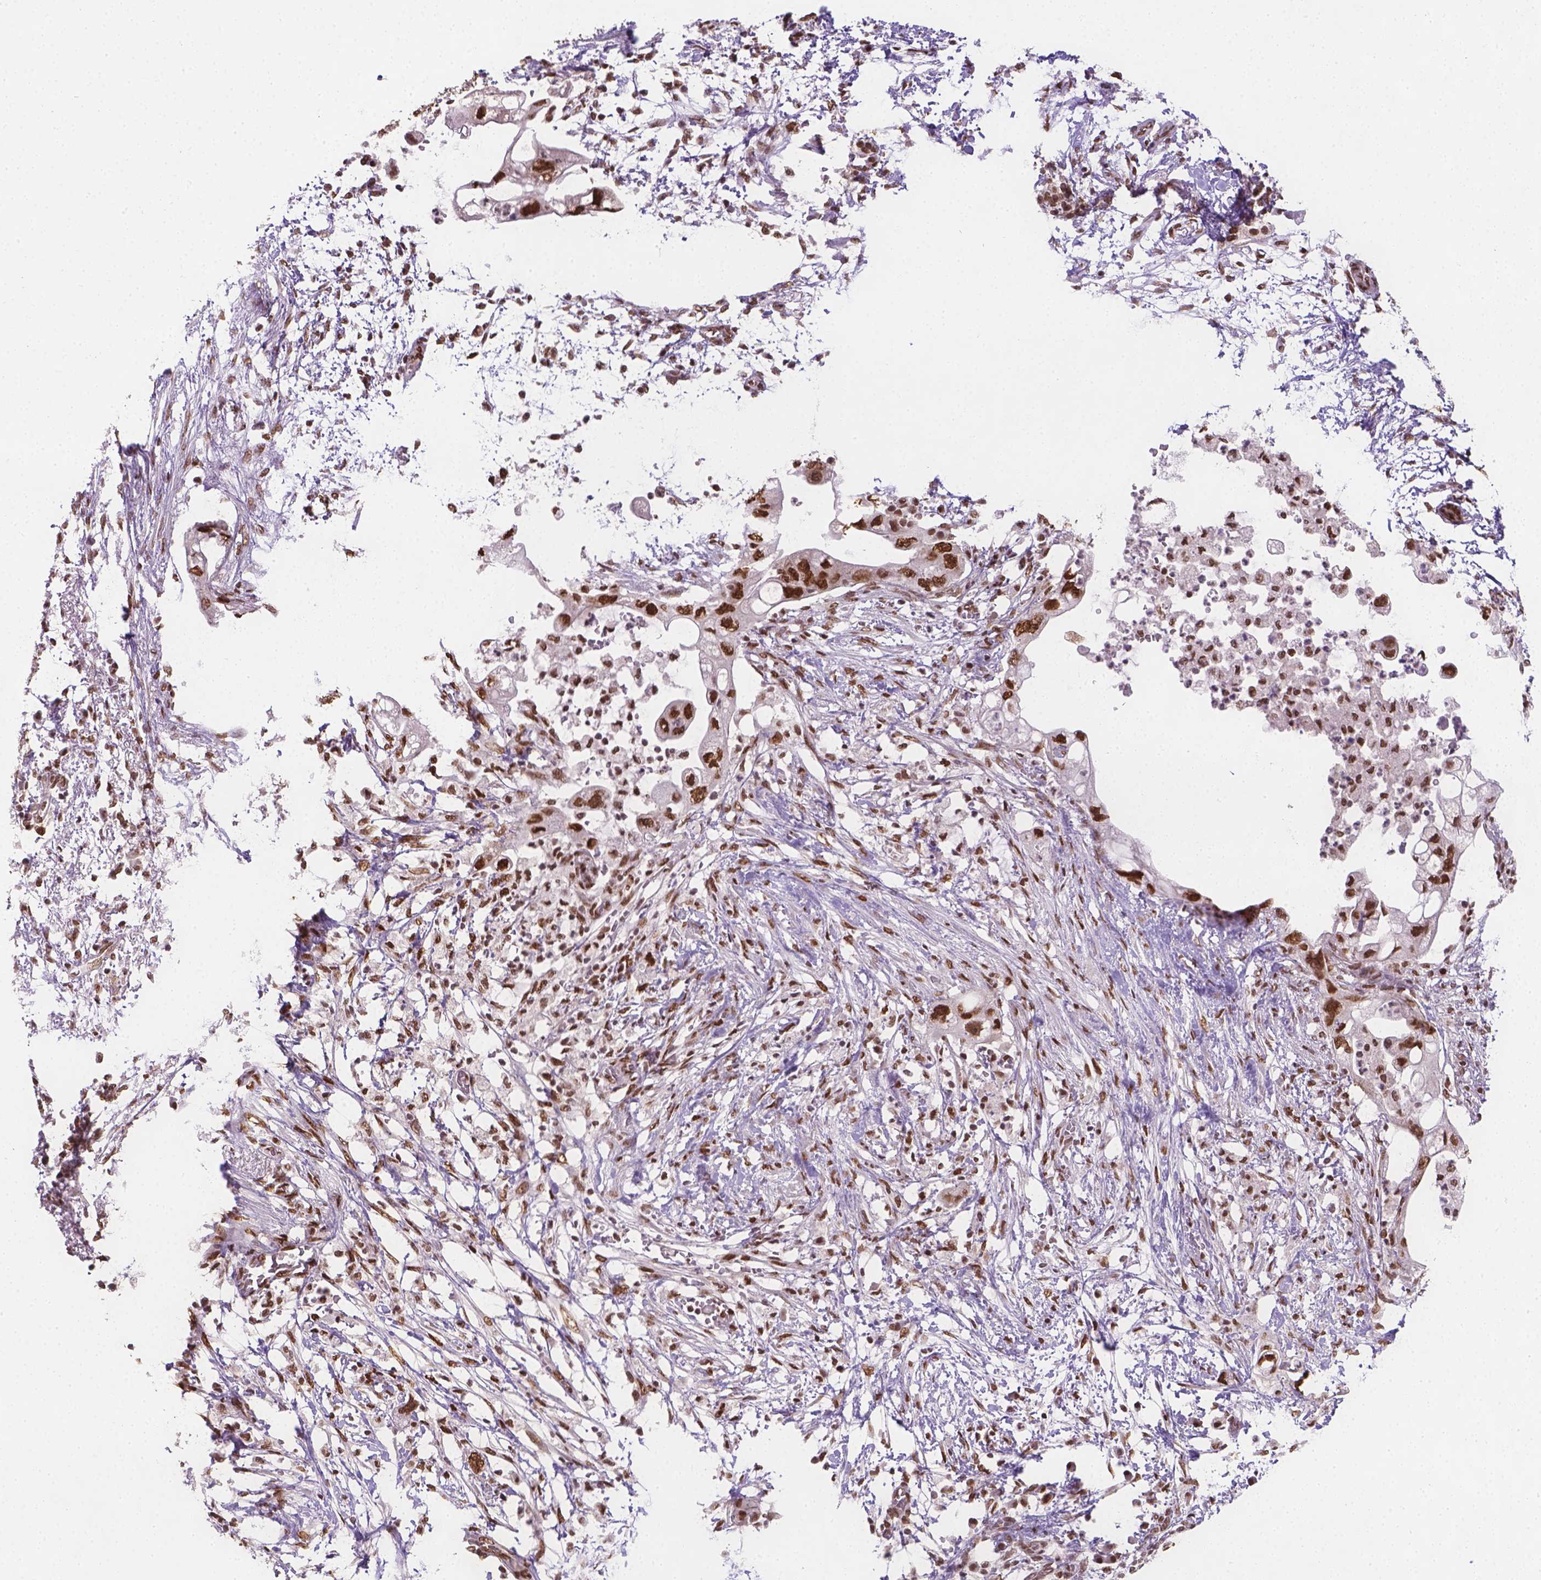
{"staining": {"intensity": "strong", "quantity": ">75%", "location": "nuclear"}, "tissue": "pancreatic cancer", "cell_type": "Tumor cells", "image_type": "cancer", "snomed": [{"axis": "morphology", "description": "Adenocarcinoma, NOS"}, {"axis": "topography", "description": "Pancreas"}], "caption": "IHC (DAB) staining of human adenocarcinoma (pancreatic) reveals strong nuclear protein staining in about >75% of tumor cells.", "gene": "FANCE", "patient": {"sex": "female", "age": 72}}